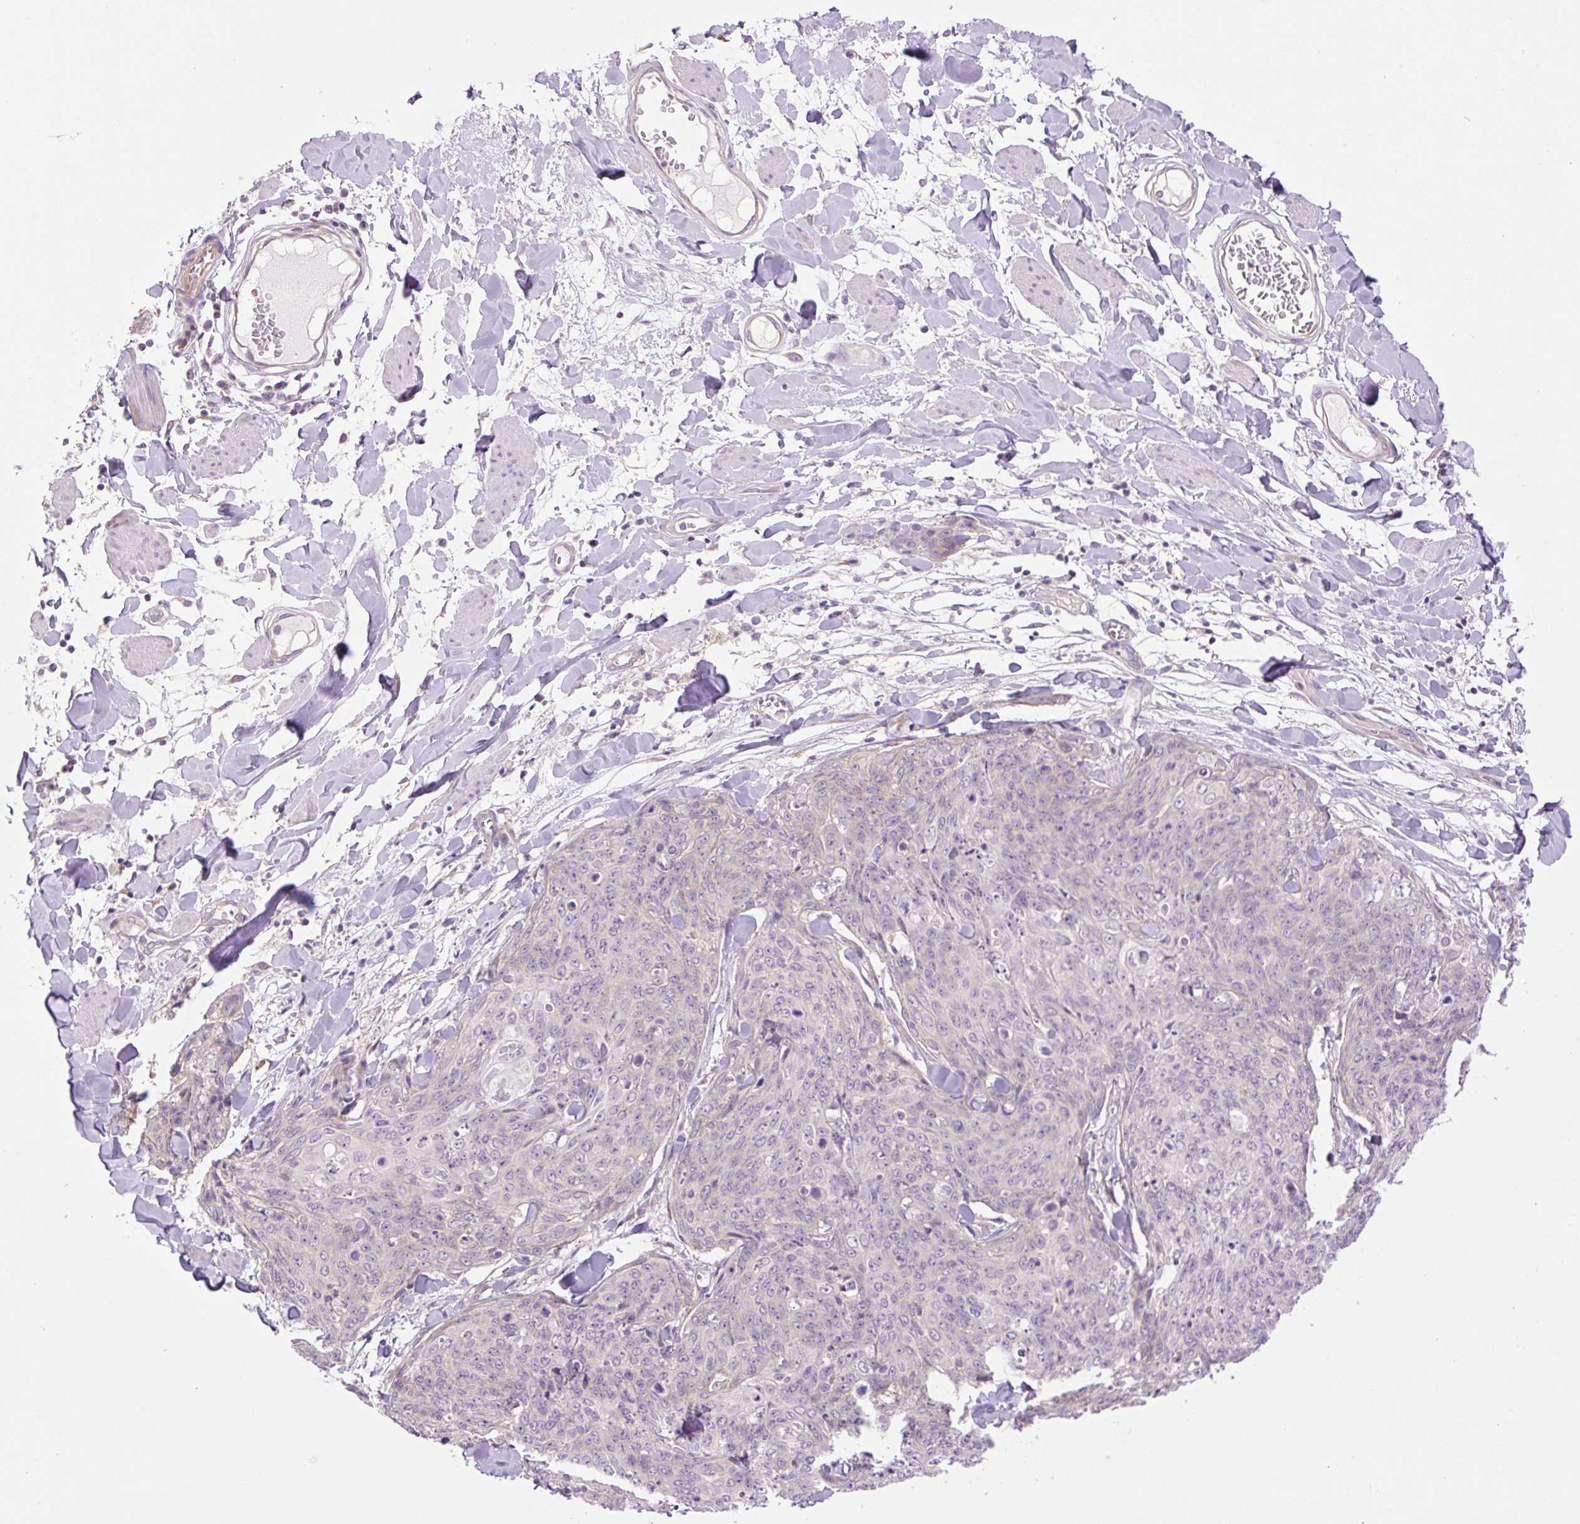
{"staining": {"intensity": "negative", "quantity": "none", "location": "none"}, "tissue": "skin cancer", "cell_type": "Tumor cells", "image_type": "cancer", "snomed": [{"axis": "morphology", "description": "Squamous cell carcinoma, NOS"}, {"axis": "topography", "description": "Skin"}, {"axis": "topography", "description": "Vulva"}], "caption": "IHC of skin cancer demonstrates no positivity in tumor cells.", "gene": "GRID2", "patient": {"sex": "female", "age": 85}}